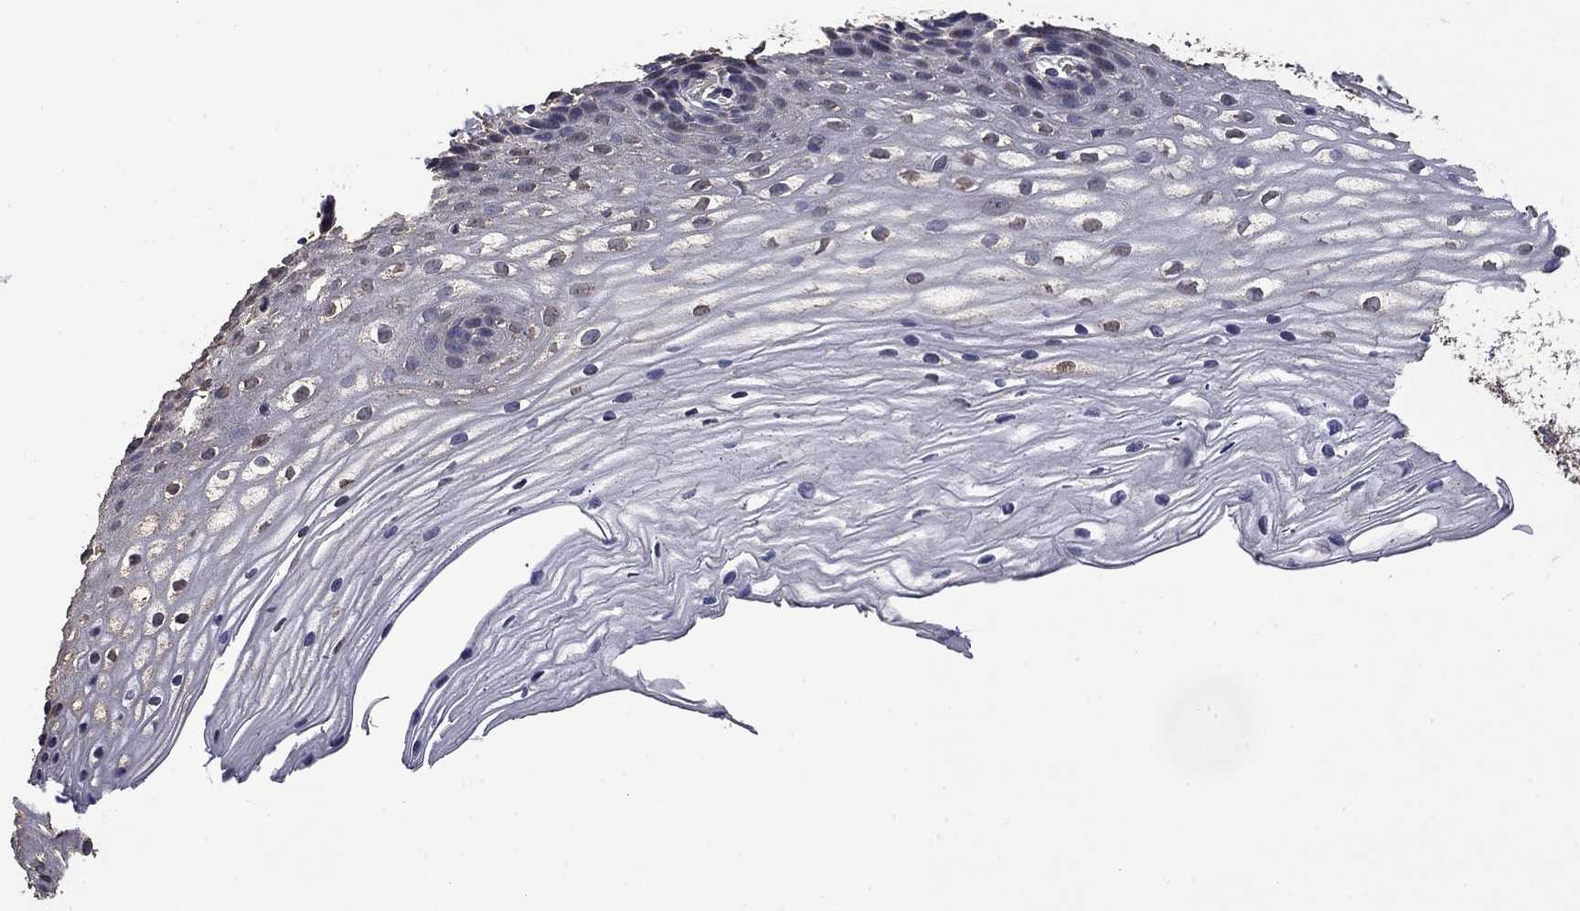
{"staining": {"intensity": "negative", "quantity": "none", "location": "none"}, "tissue": "cervix", "cell_type": "Glandular cells", "image_type": "normal", "snomed": [{"axis": "morphology", "description": "Normal tissue, NOS"}, {"axis": "topography", "description": "Cervix"}], "caption": "Immunohistochemical staining of unremarkable human cervix demonstrates no significant positivity in glandular cells. (DAB (3,3'-diaminobenzidine) immunohistochemistry visualized using brightfield microscopy, high magnification).", "gene": "MFAP3L", "patient": {"sex": "female", "age": 40}}